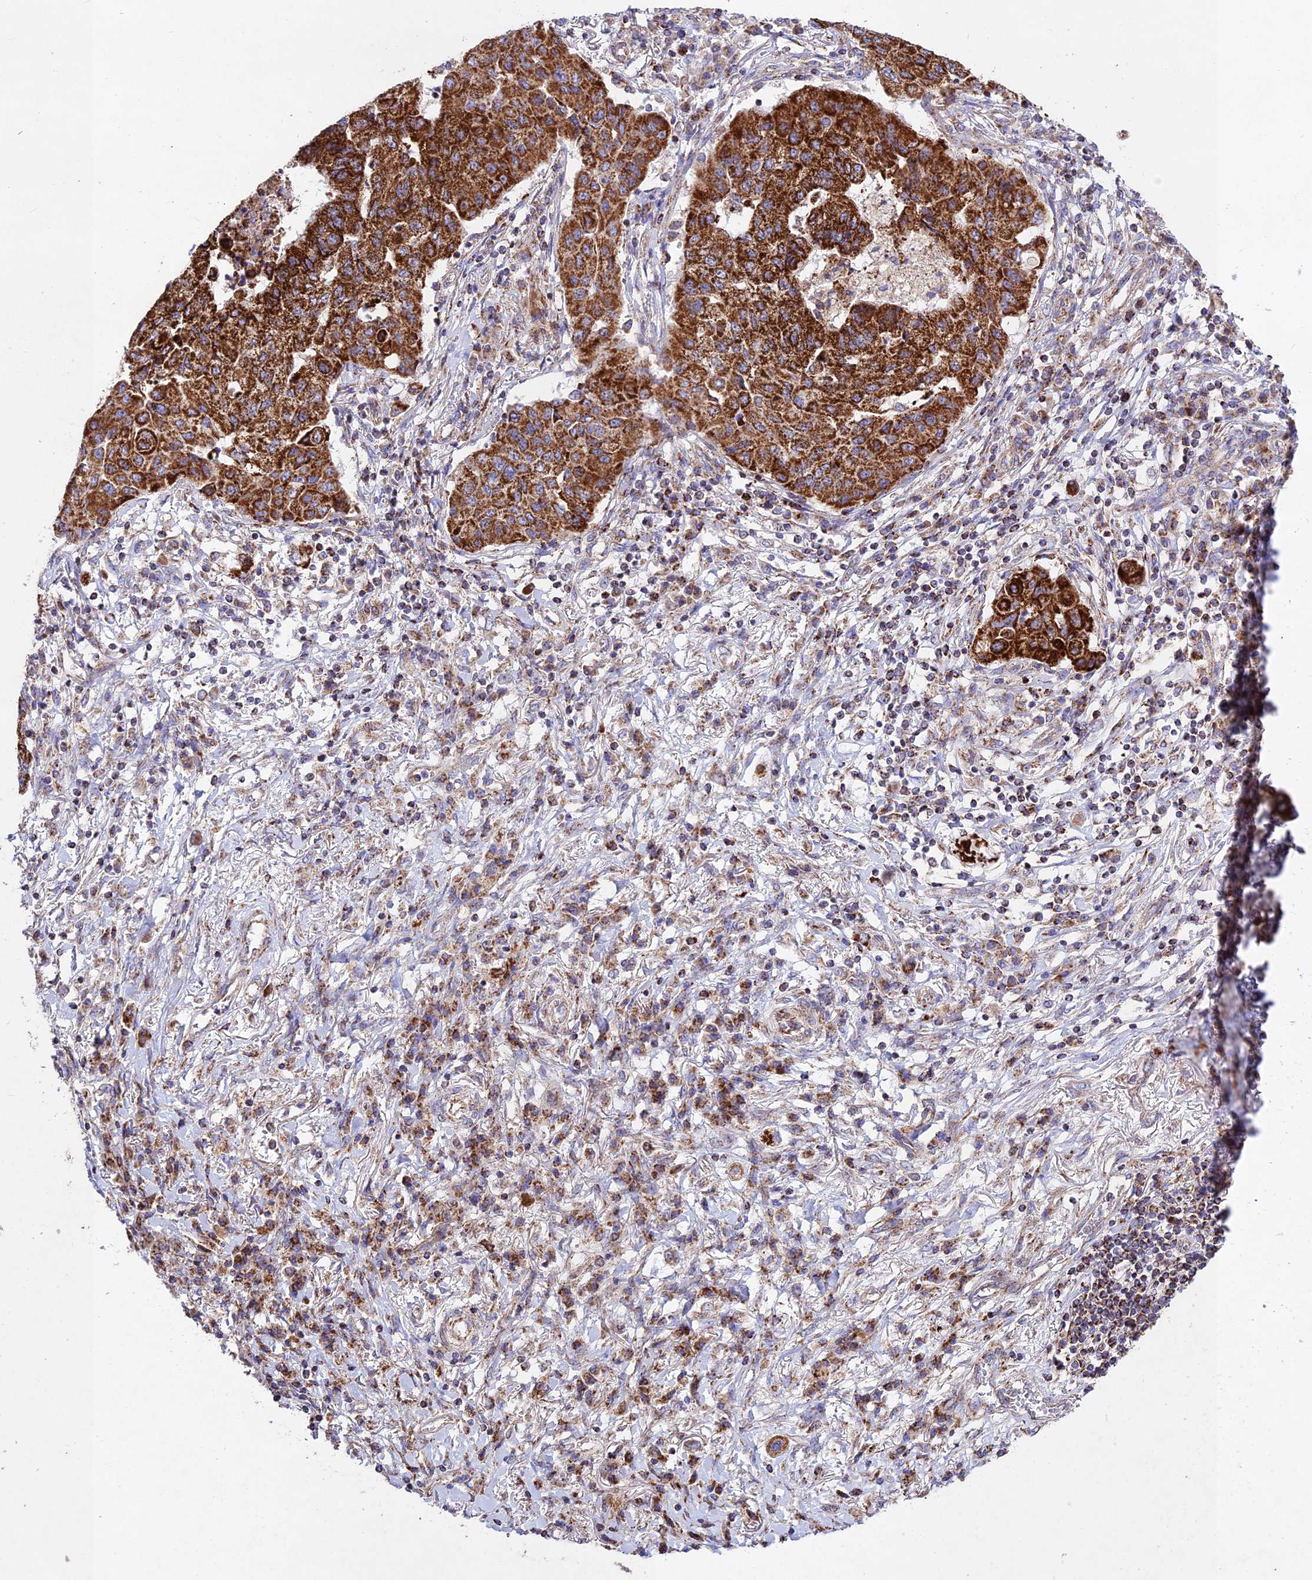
{"staining": {"intensity": "strong", "quantity": ">75%", "location": "cytoplasmic/membranous"}, "tissue": "lung cancer", "cell_type": "Tumor cells", "image_type": "cancer", "snomed": [{"axis": "morphology", "description": "Squamous cell carcinoma, NOS"}, {"axis": "topography", "description": "Lung"}], "caption": "An IHC histopathology image of neoplastic tissue is shown. Protein staining in brown highlights strong cytoplasmic/membranous positivity in lung cancer within tumor cells.", "gene": "KHDC3L", "patient": {"sex": "male", "age": 74}}